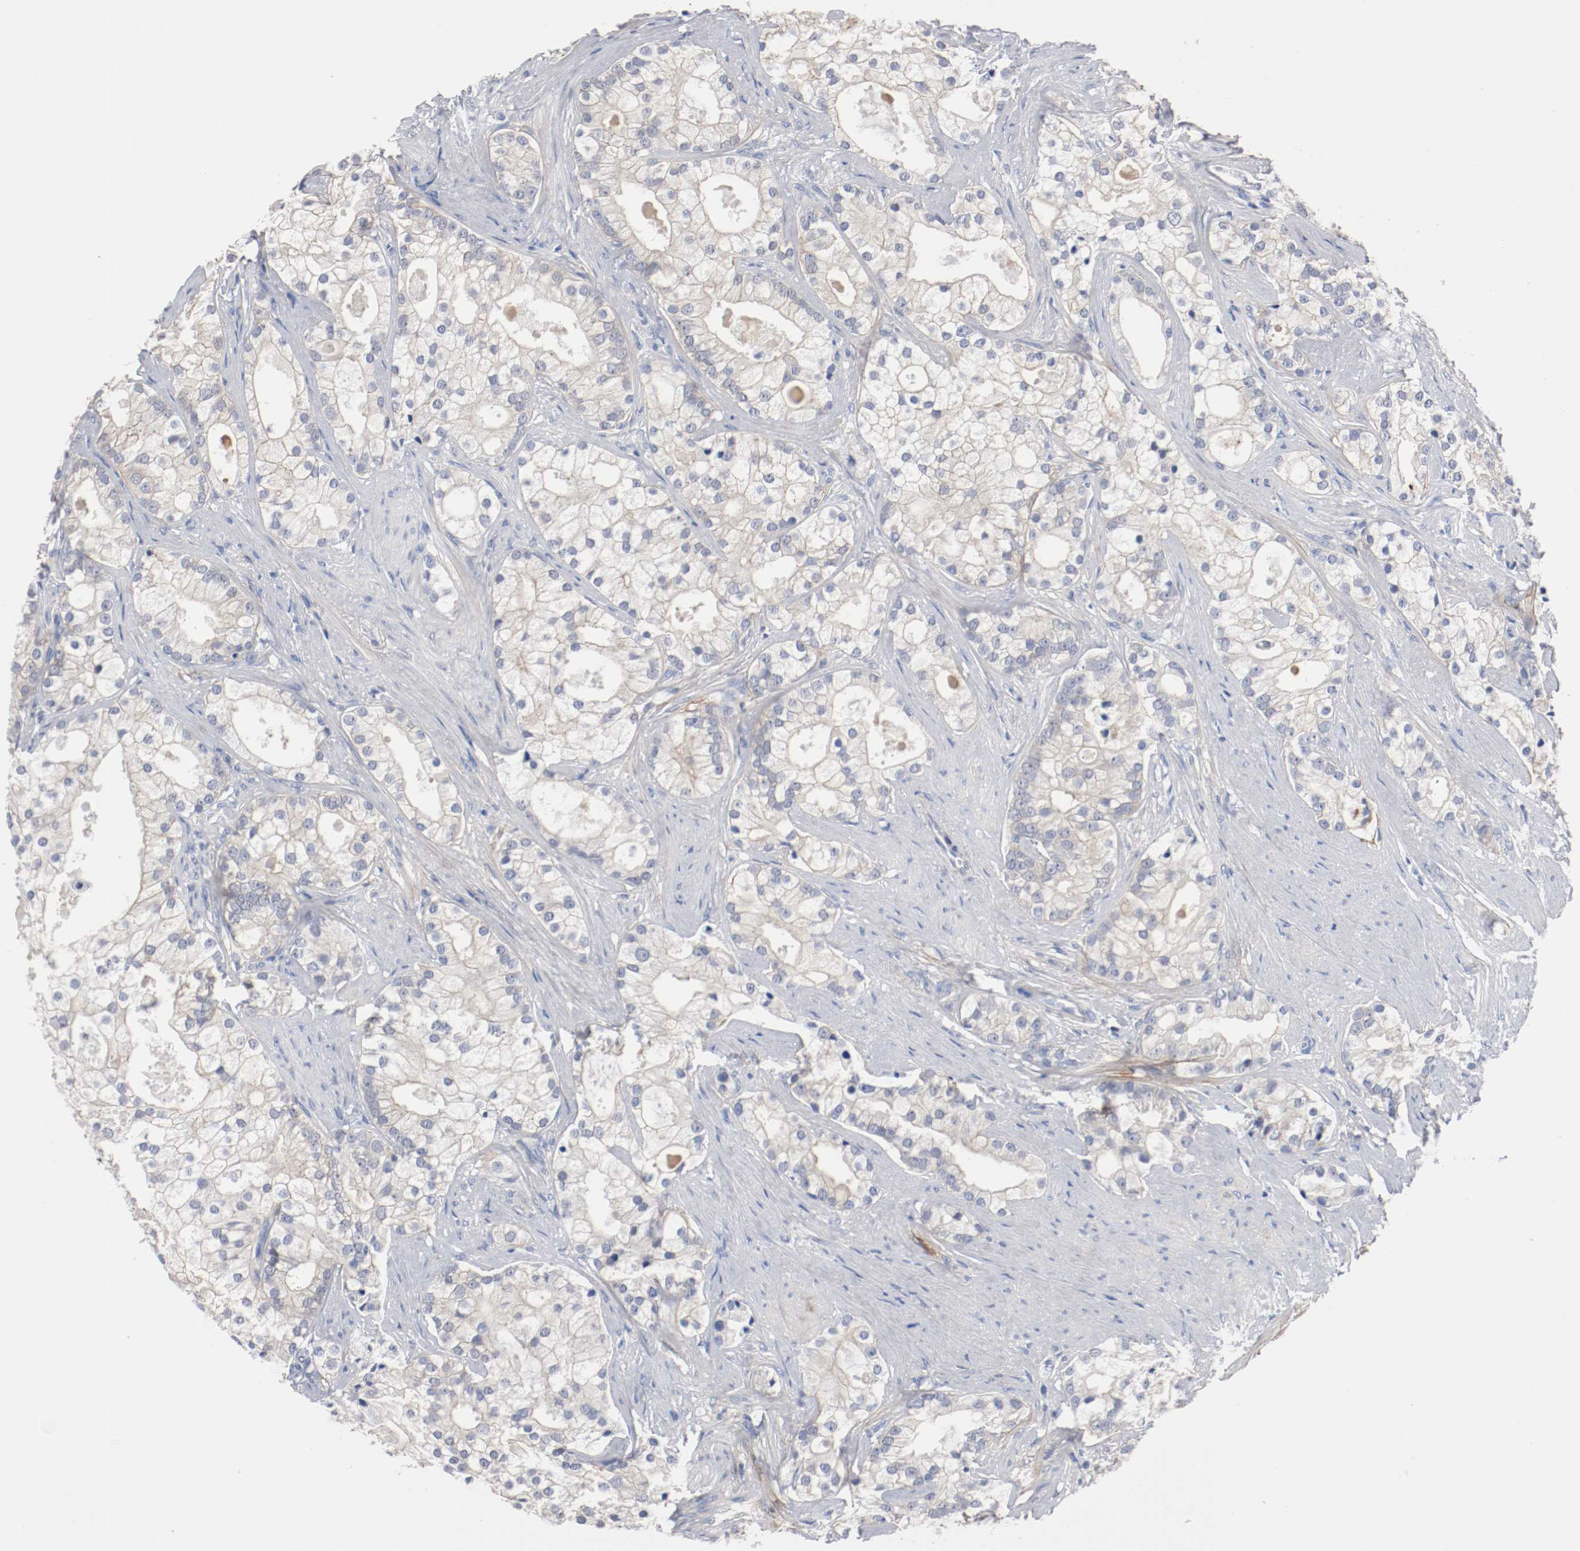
{"staining": {"intensity": "moderate", "quantity": "25%-75%", "location": "cytoplasmic/membranous"}, "tissue": "prostate cancer", "cell_type": "Tumor cells", "image_type": "cancer", "snomed": [{"axis": "morphology", "description": "Adenocarcinoma, Low grade"}, {"axis": "topography", "description": "Prostate"}], "caption": "Protein staining demonstrates moderate cytoplasmic/membranous positivity in approximately 25%-75% of tumor cells in prostate cancer. The staining was performed using DAB to visualize the protein expression in brown, while the nuclei were stained in blue with hematoxylin (Magnification: 20x).", "gene": "TNC", "patient": {"sex": "male", "age": 58}}